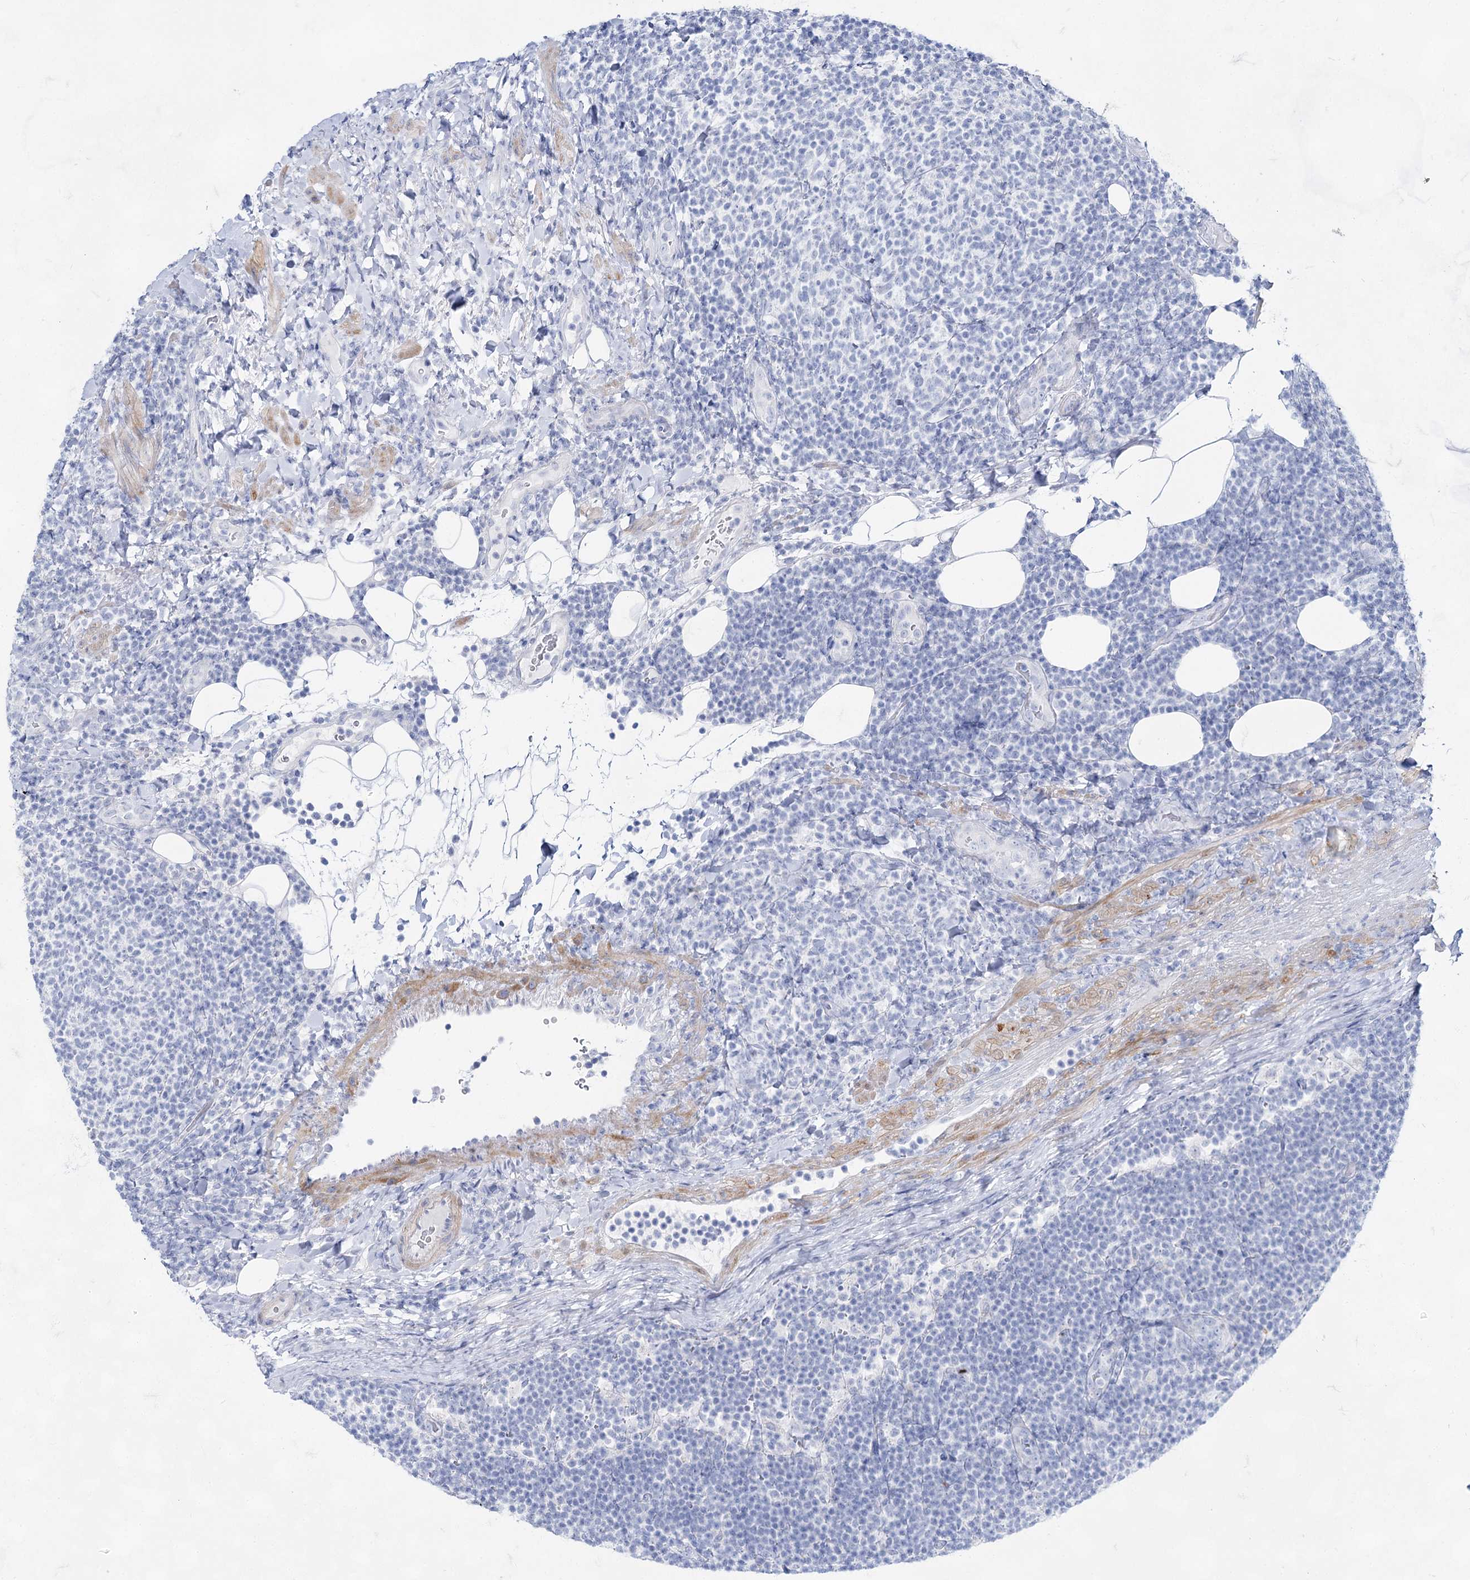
{"staining": {"intensity": "negative", "quantity": "none", "location": "none"}, "tissue": "lymphoma", "cell_type": "Tumor cells", "image_type": "cancer", "snomed": [{"axis": "morphology", "description": "Malignant lymphoma, non-Hodgkin's type, Low grade"}, {"axis": "topography", "description": "Lymph node"}], "caption": "Lymphoma was stained to show a protein in brown. There is no significant positivity in tumor cells. (Brightfield microscopy of DAB IHC at high magnification).", "gene": "ACRV1", "patient": {"sex": "male", "age": 66}}